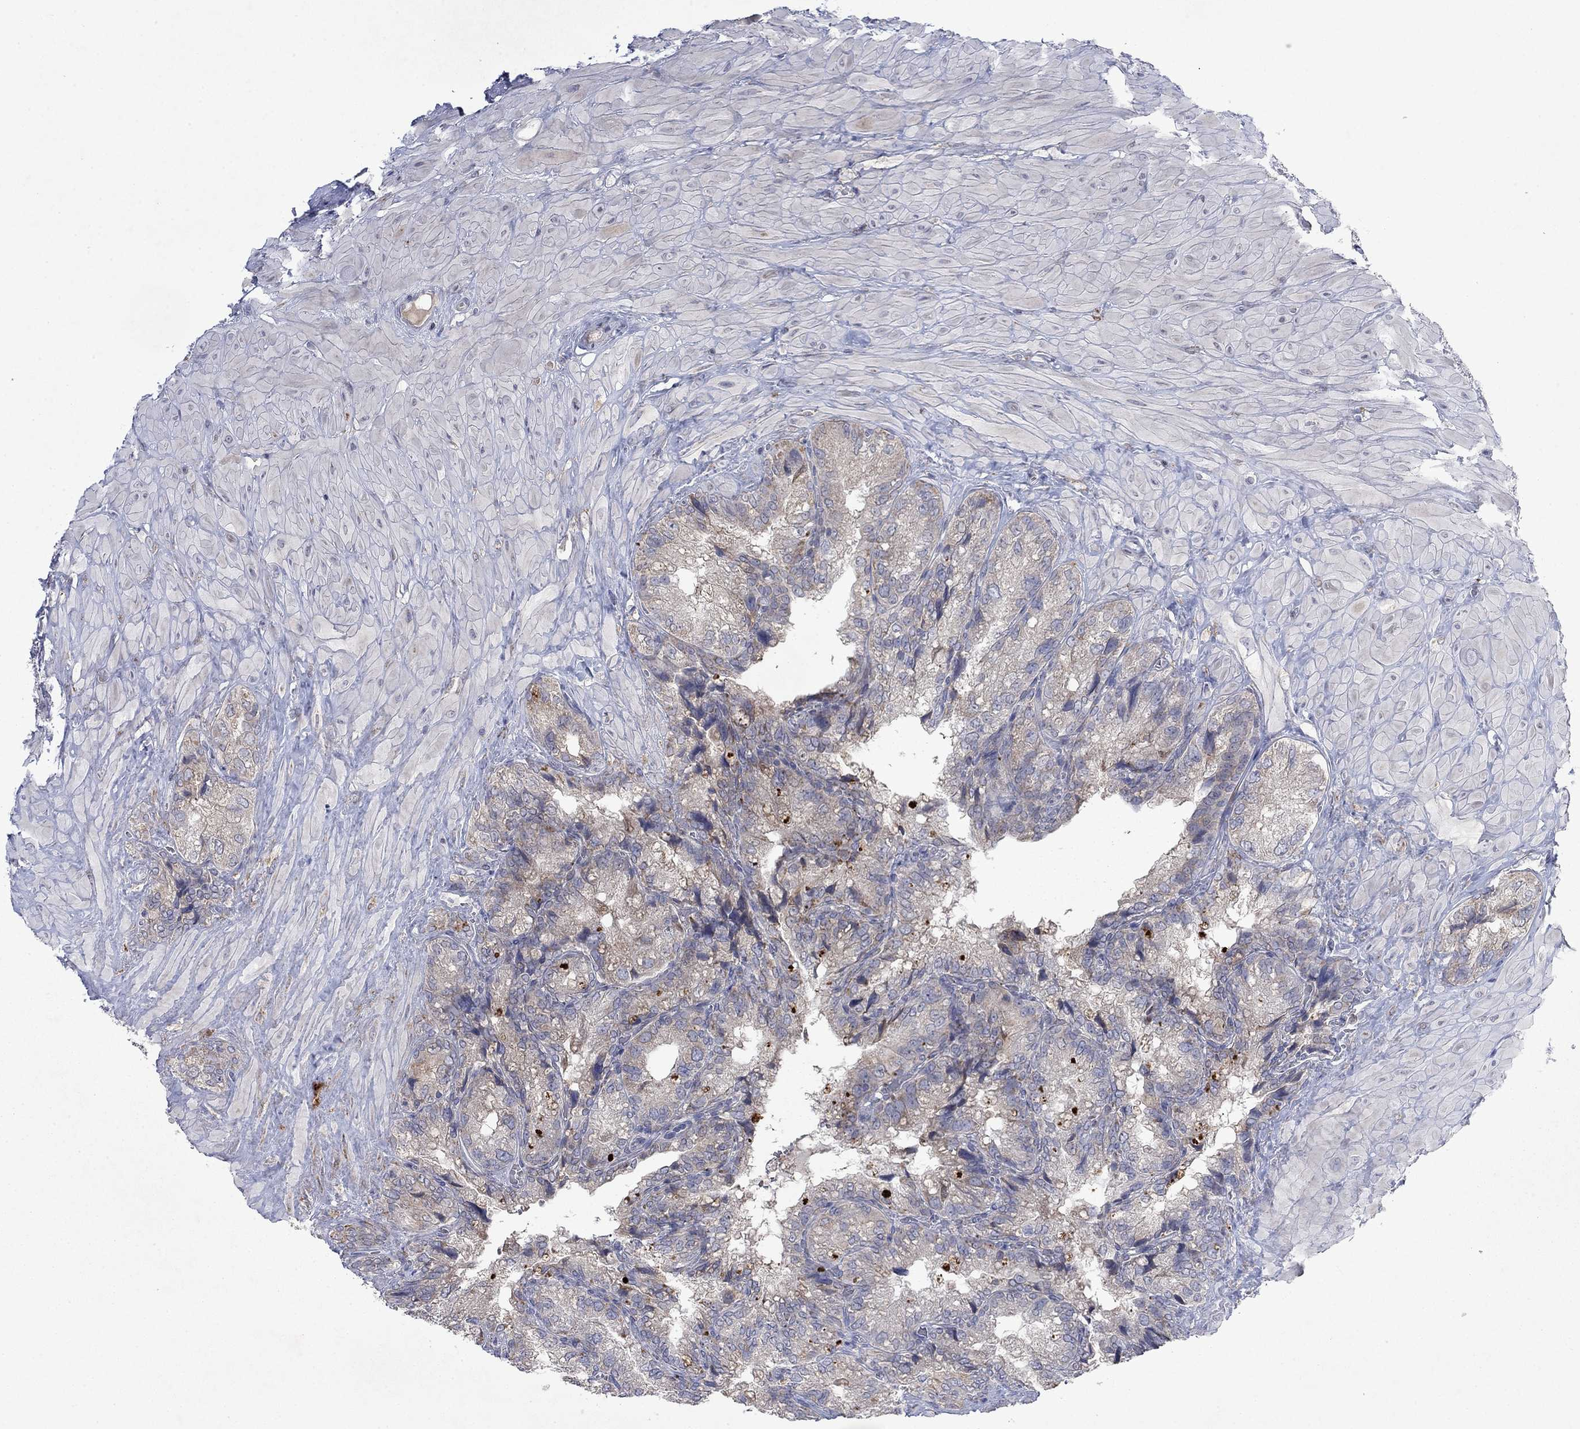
{"staining": {"intensity": "negative", "quantity": "none", "location": "none"}, "tissue": "prostate cancer", "cell_type": "Tumor cells", "image_type": "cancer", "snomed": [{"axis": "morphology", "description": "Adenocarcinoma, NOS"}, {"axis": "topography", "description": "Prostate and seminal vesicle, NOS"}], "caption": "Tumor cells are negative for protein expression in human prostate cancer. The staining is performed using DAB (3,3'-diaminobenzidine) brown chromogen with nuclei counter-stained in using hematoxylin.", "gene": "TMEM97", "patient": {"sex": "male", "age": 62}}